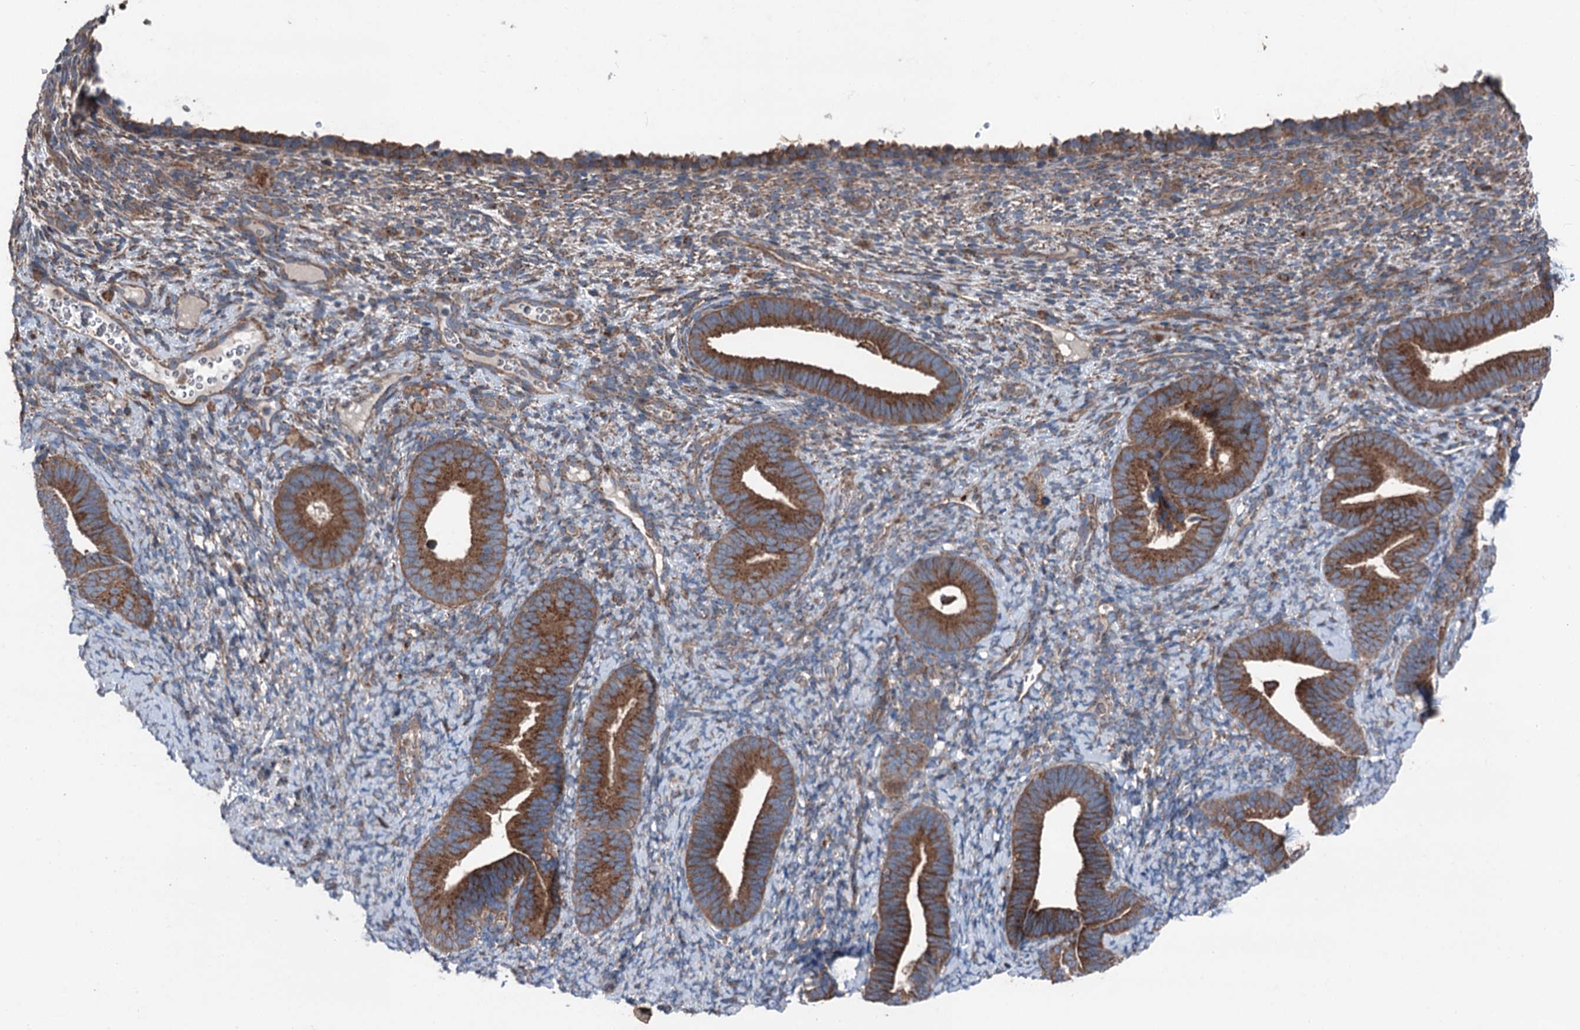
{"staining": {"intensity": "moderate", "quantity": "<25%", "location": "cytoplasmic/membranous"}, "tissue": "endometrium", "cell_type": "Cells in endometrial stroma", "image_type": "normal", "snomed": [{"axis": "morphology", "description": "Normal tissue, NOS"}, {"axis": "topography", "description": "Endometrium"}], "caption": "Immunohistochemical staining of unremarkable endometrium shows moderate cytoplasmic/membranous protein staining in approximately <25% of cells in endometrial stroma. The staining was performed using DAB (3,3'-diaminobenzidine), with brown indicating positive protein expression. Nuclei are stained blue with hematoxylin.", "gene": "RUFY1", "patient": {"sex": "female", "age": 65}}